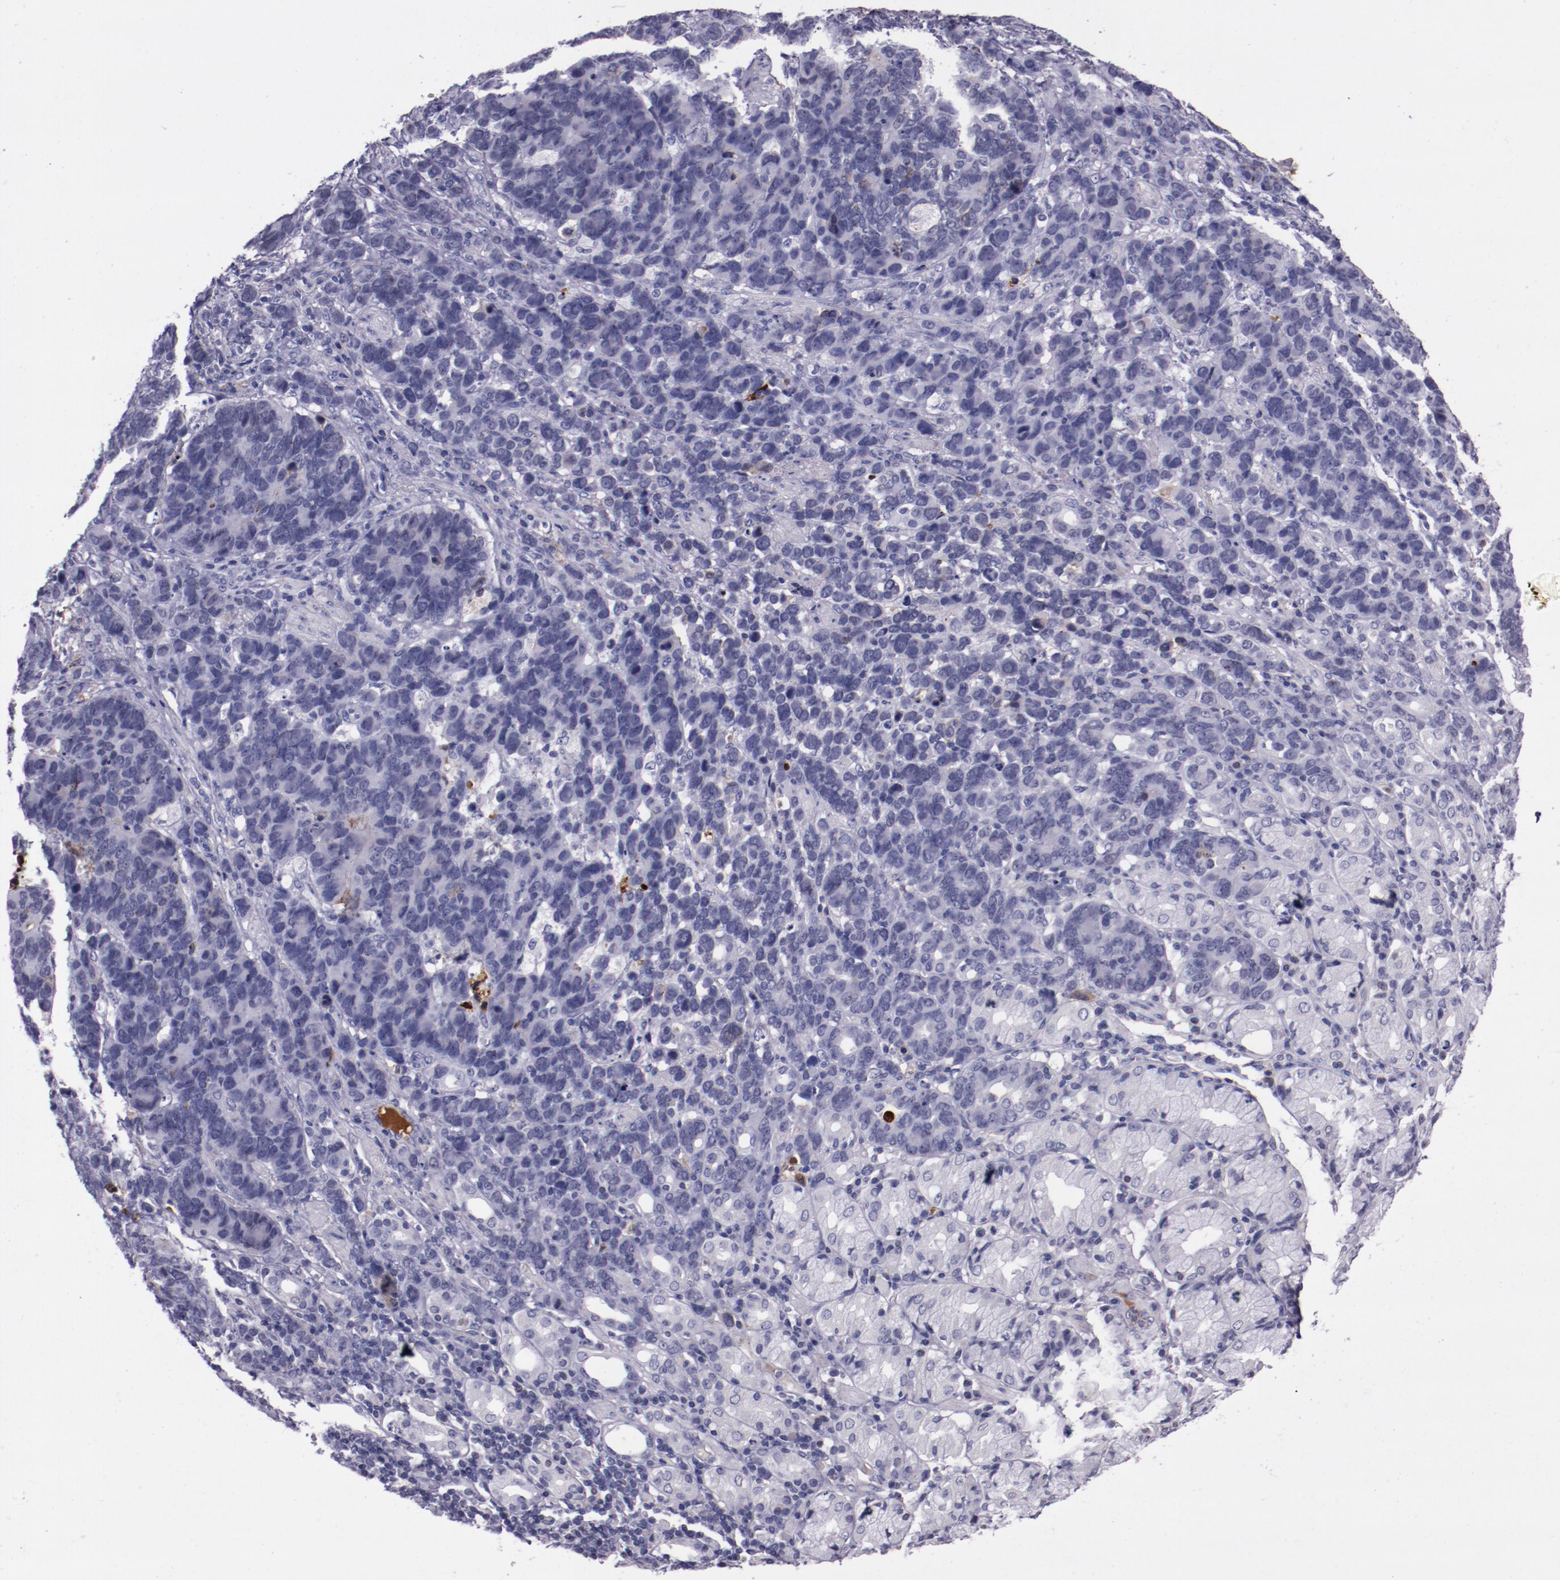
{"staining": {"intensity": "negative", "quantity": "none", "location": "none"}, "tissue": "stomach cancer", "cell_type": "Tumor cells", "image_type": "cancer", "snomed": [{"axis": "morphology", "description": "Adenocarcinoma, NOS"}, {"axis": "topography", "description": "Stomach, upper"}], "caption": "Human stomach adenocarcinoma stained for a protein using IHC reveals no staining in tumor cells.", "gene": "APOH", "patient": {"sex": "male", "age": 71}}